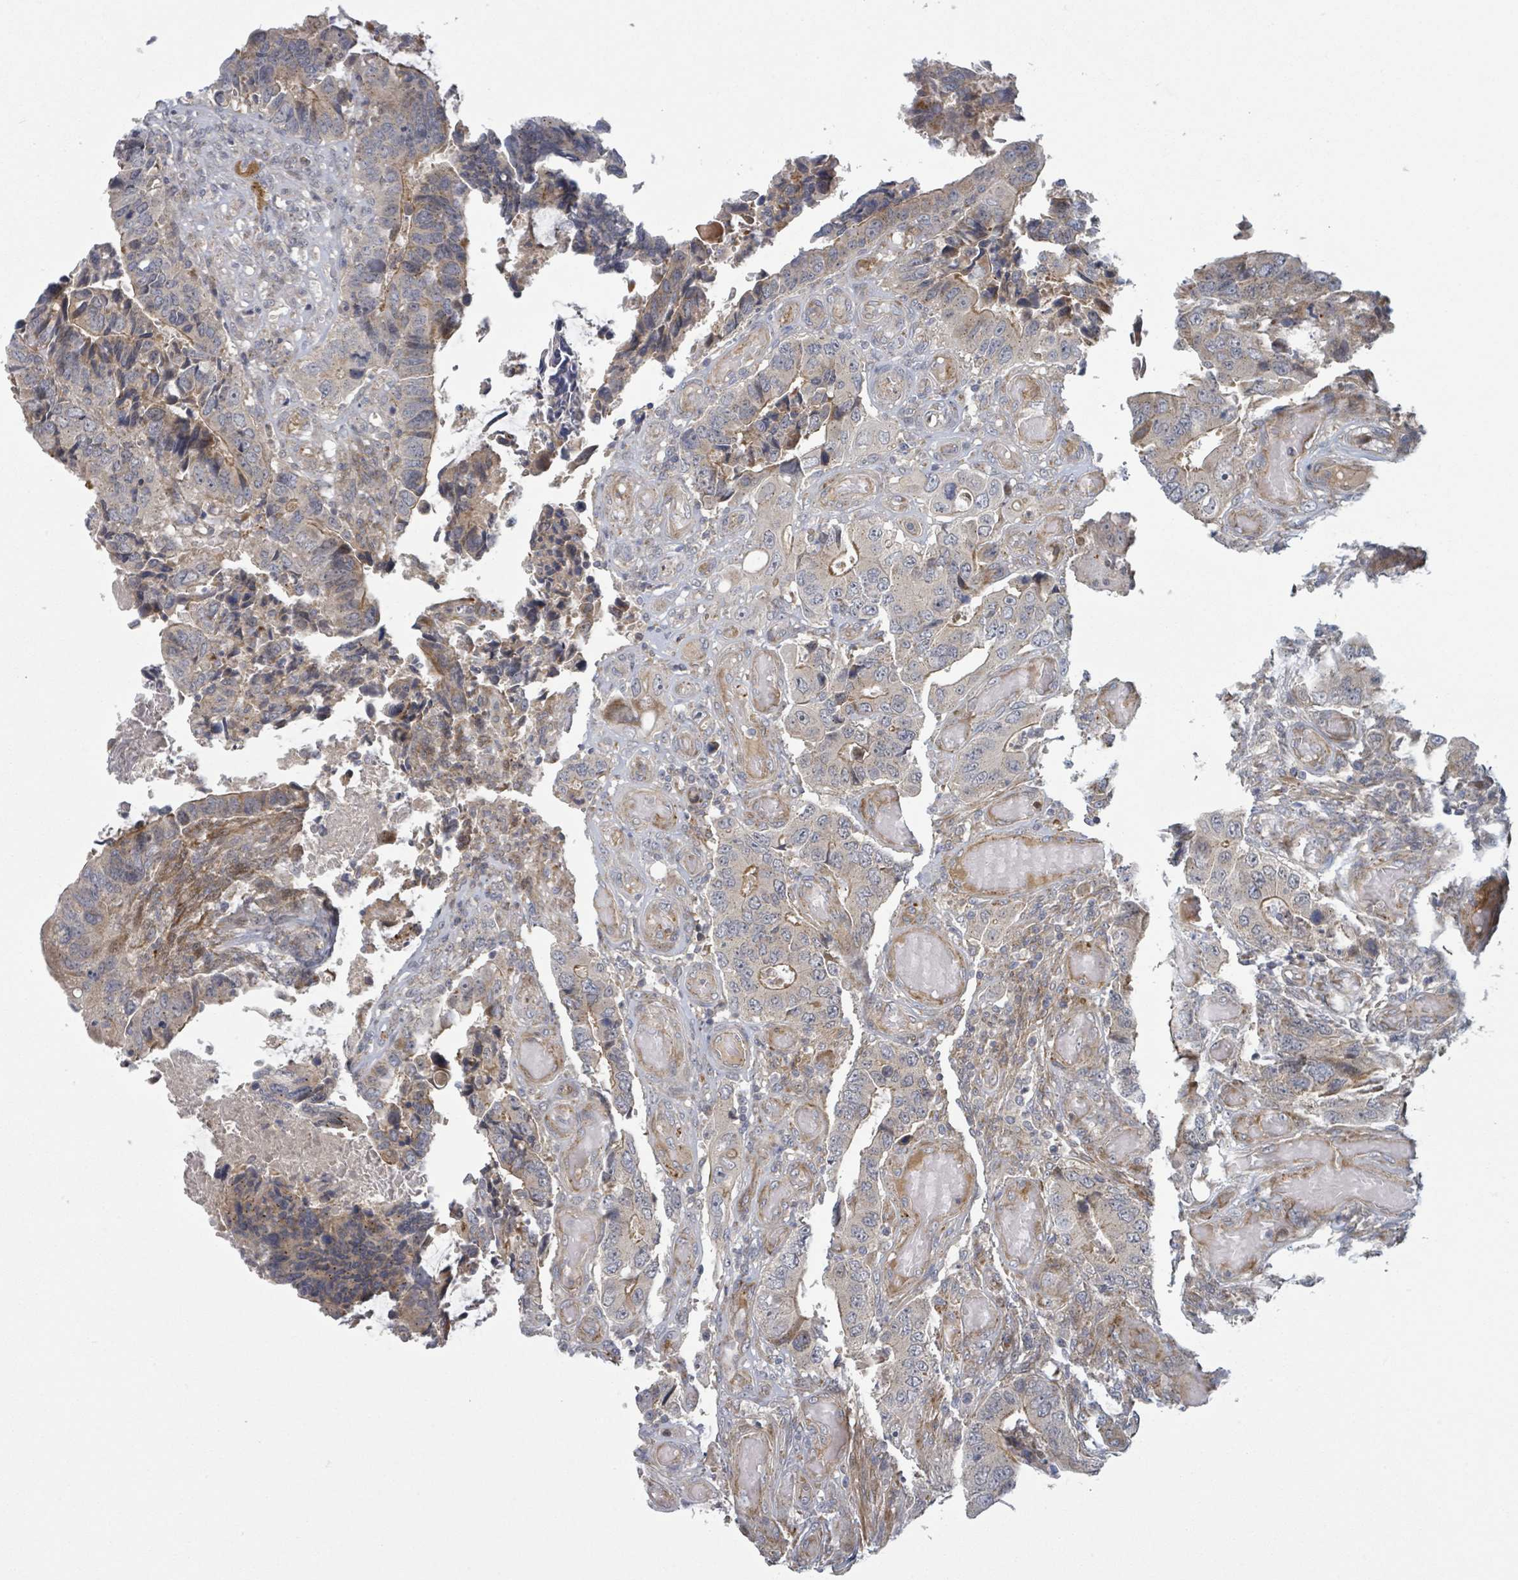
{"staining": {"intensity": "moderate", "quantity": "<25%", "location": "cytoplasmic/membranous"}, "tissue": "colorectal cancer", "cell_type": "Tumor cells", "image_type": "cancer", "snomed": [{"axis": "morphology", "description": "Adenocarcinoma, NOS"}, {"axis": "topography", "description": "Colon"}], "caption": "Moderate cytoplasmic/membranous staining for a protein is seen in approximately <25% of tumor cells of colorectal cancer (adenocarcinoma) using immunohistochemistry.", "gene": "COL5A3", "patient": {"sex": "male", "age": 87}}